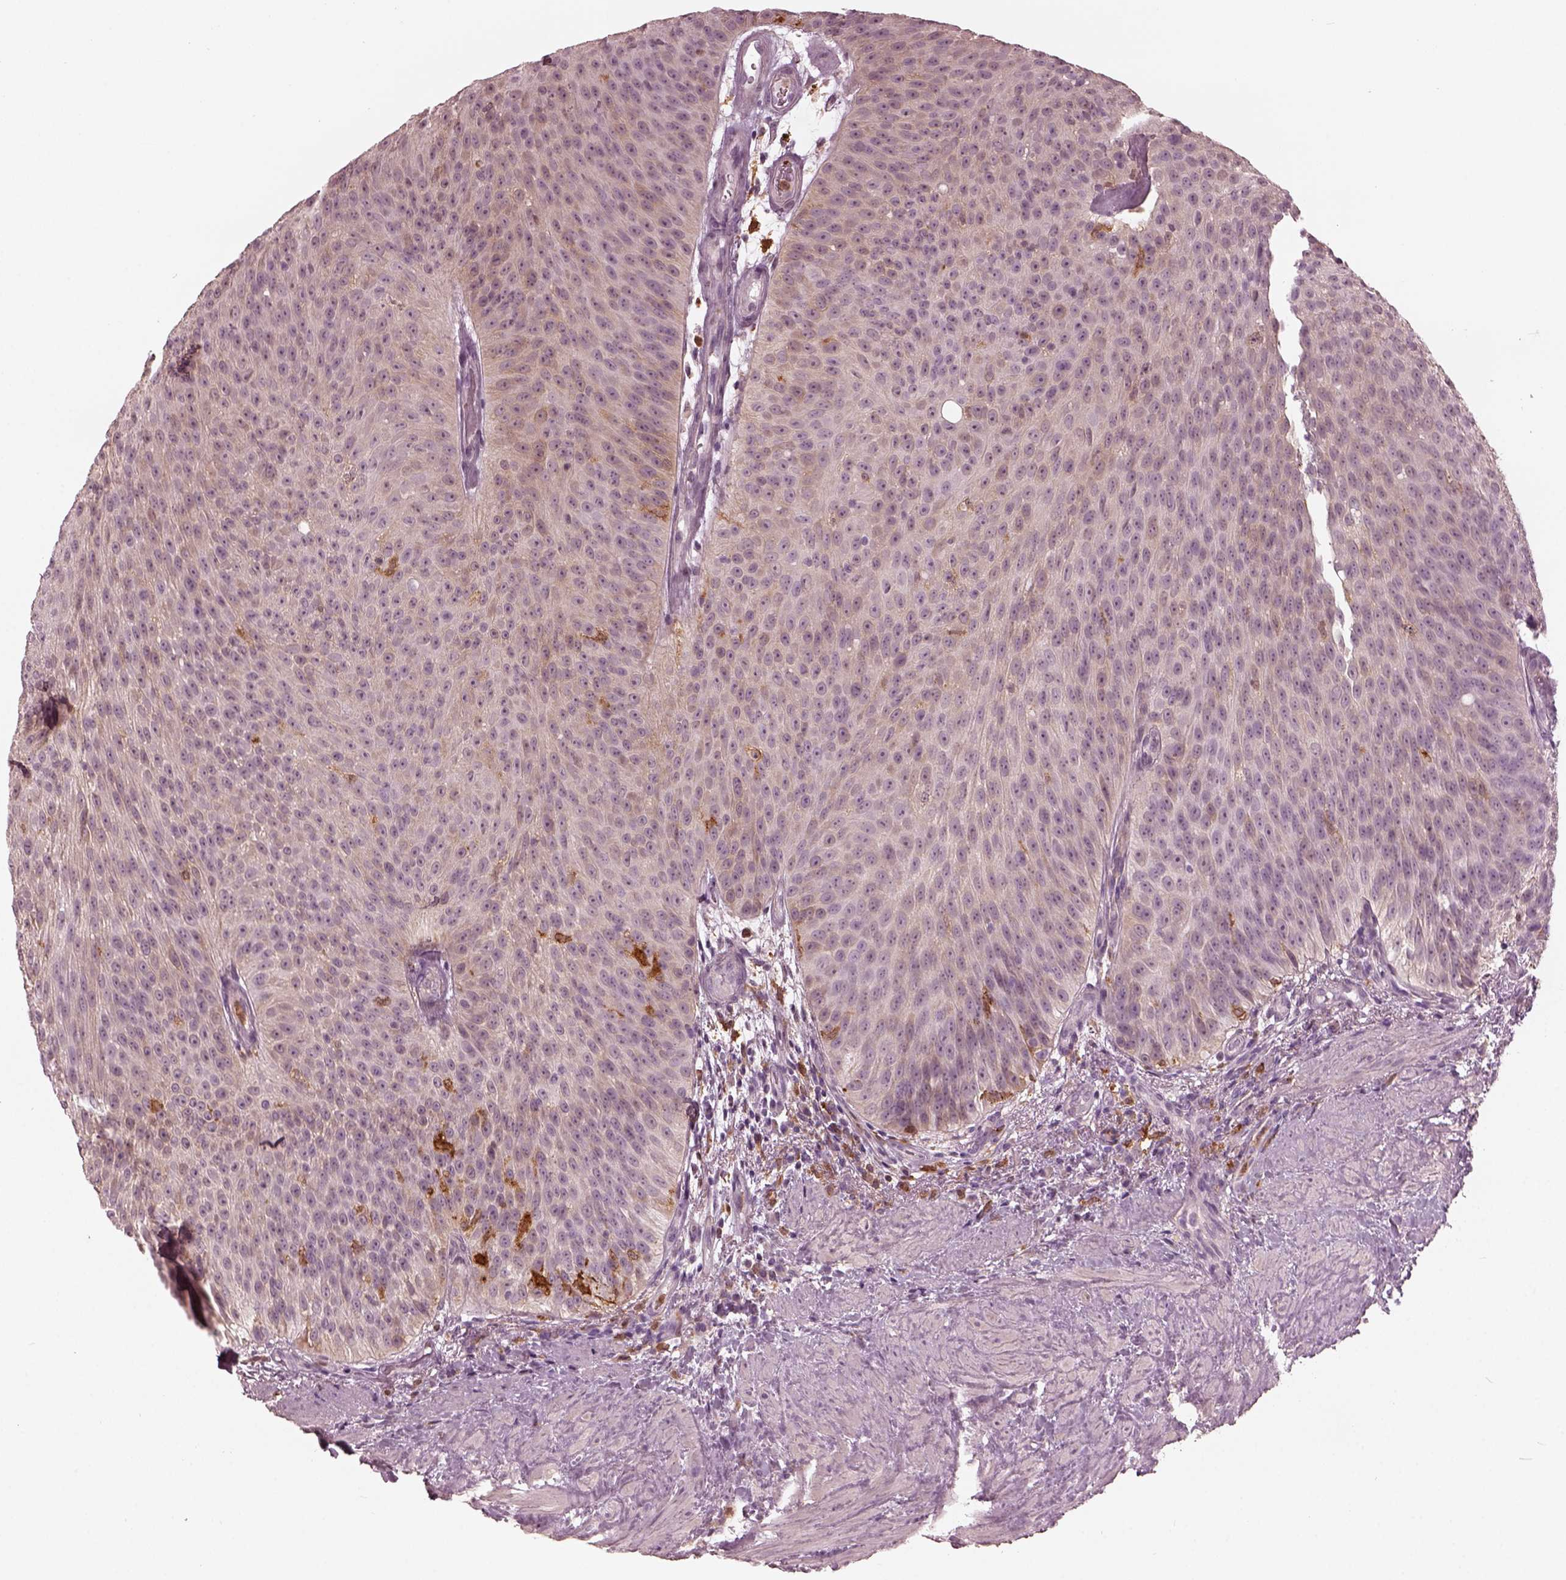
{"staining": {"intensity": "weak", "quantity": "<25%", "location": "cytoplasmic/membranous"}, "tissue": "urothelial cancer", "cell_type": "Tumor cells", "image_type": "cancer", "snomed": [{"axis": "morphology", "description": "Urothelial carcinoma, Low grade"}, {"axis": "topography", "description": "Urinary bladder"}], "caption": "There is no significant staining in tumor cells of low-grade urothelial carcinoma.", "gene": "PSTPIP2", "patient": {"sex": "male", "age": 78}}